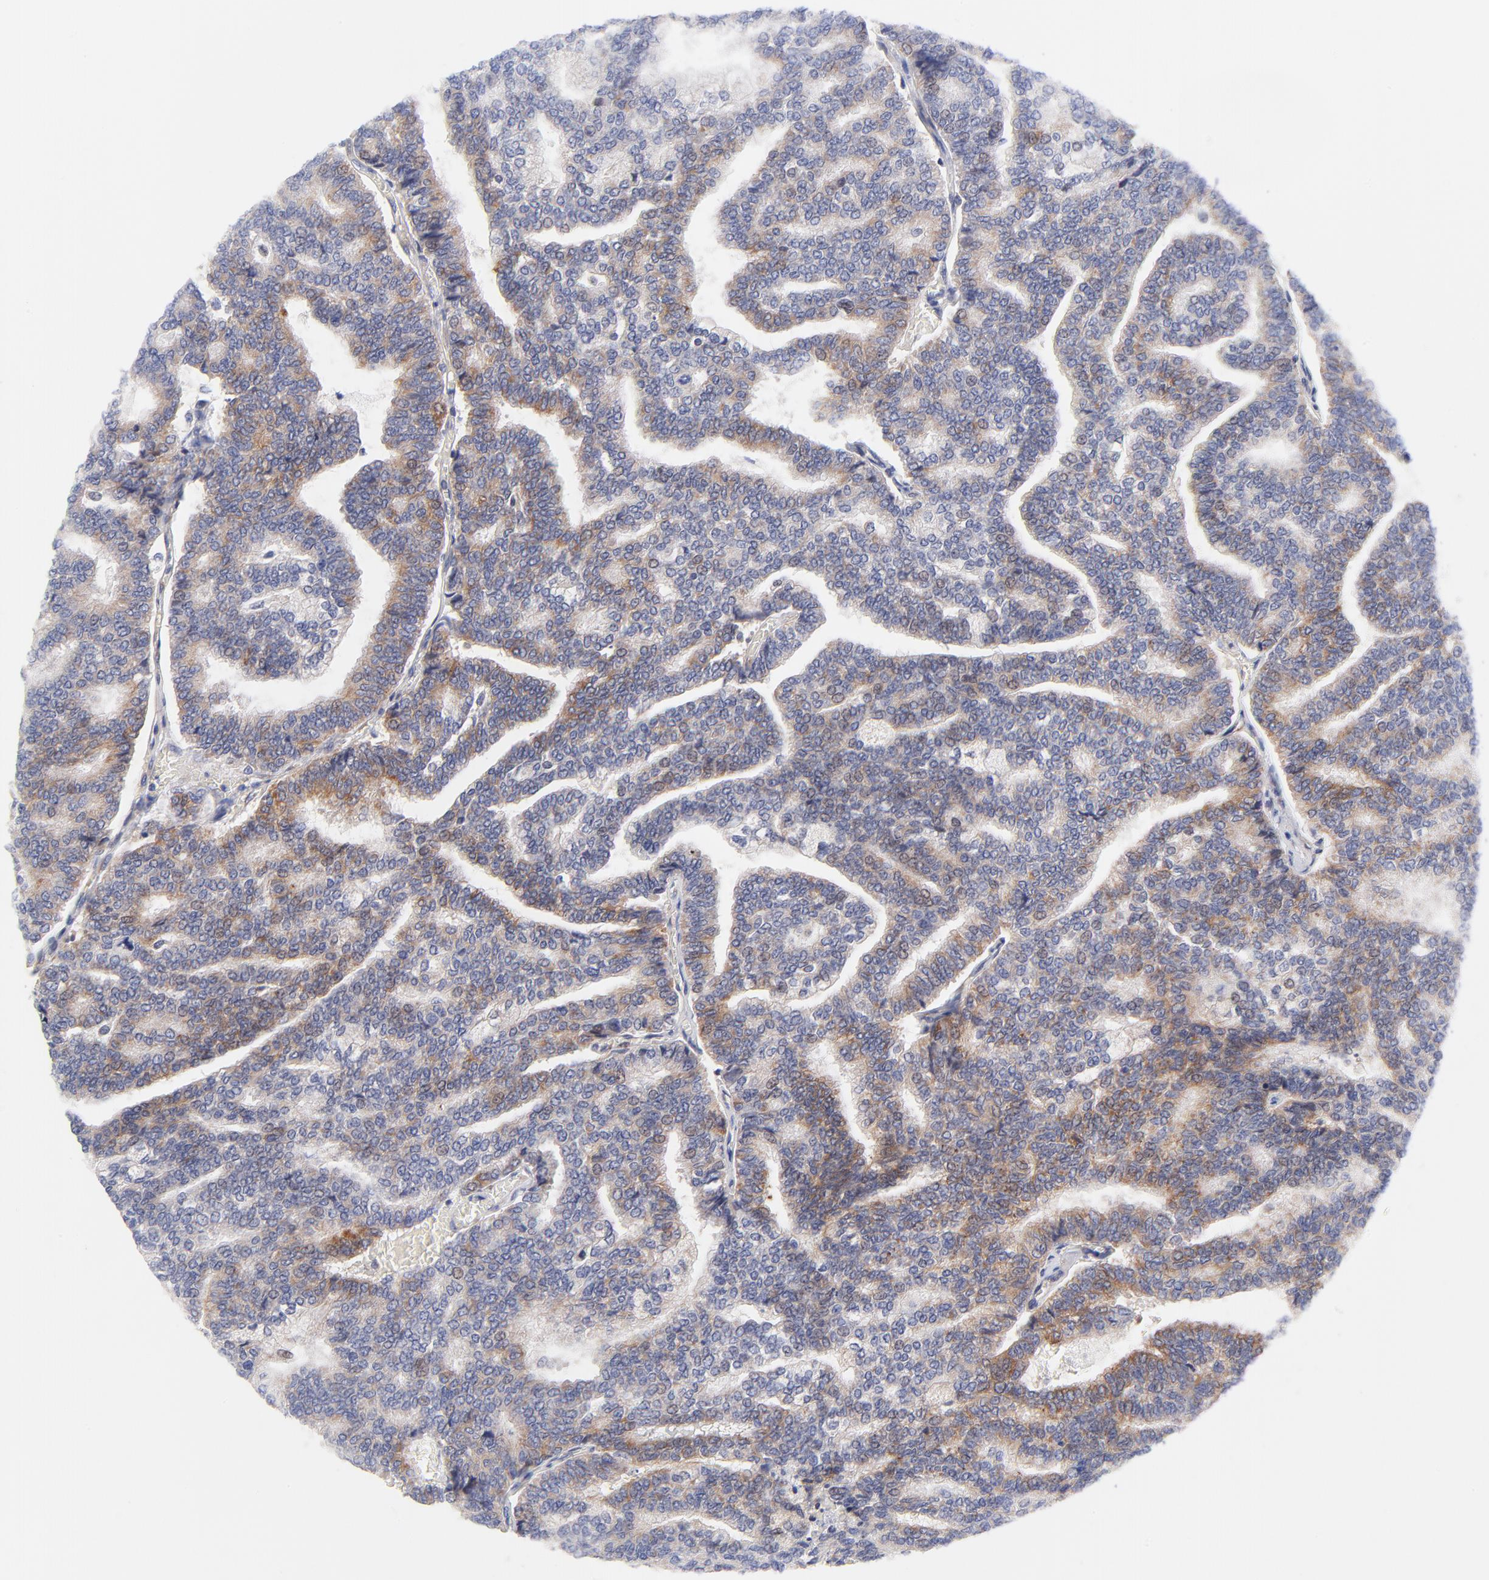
{"staining": {"intensity": "moderate", "quantity": "25%-75%", "location": "cytoplasmic/membranous"}, "tissue": "thyroid cancer", "cell_type": "Tumor cells", "image_type": "cancer", "snomed": [{"axis": "morphology", "description": "Papillary adenocarcinoma, NOS"}, {"axis": "topography", "description": "Thyroid gland"}], "caption": "Moderate cytoplasmic/membranous positivity is seen in about 25%-75% of tumor cells in papillary adenocarcinoma (thyroid). (brown staining indicates protein expression, while blue staining denotes nuclei).", "gene": "AFF2", "patient": {"sex": "female", "age": 35}}